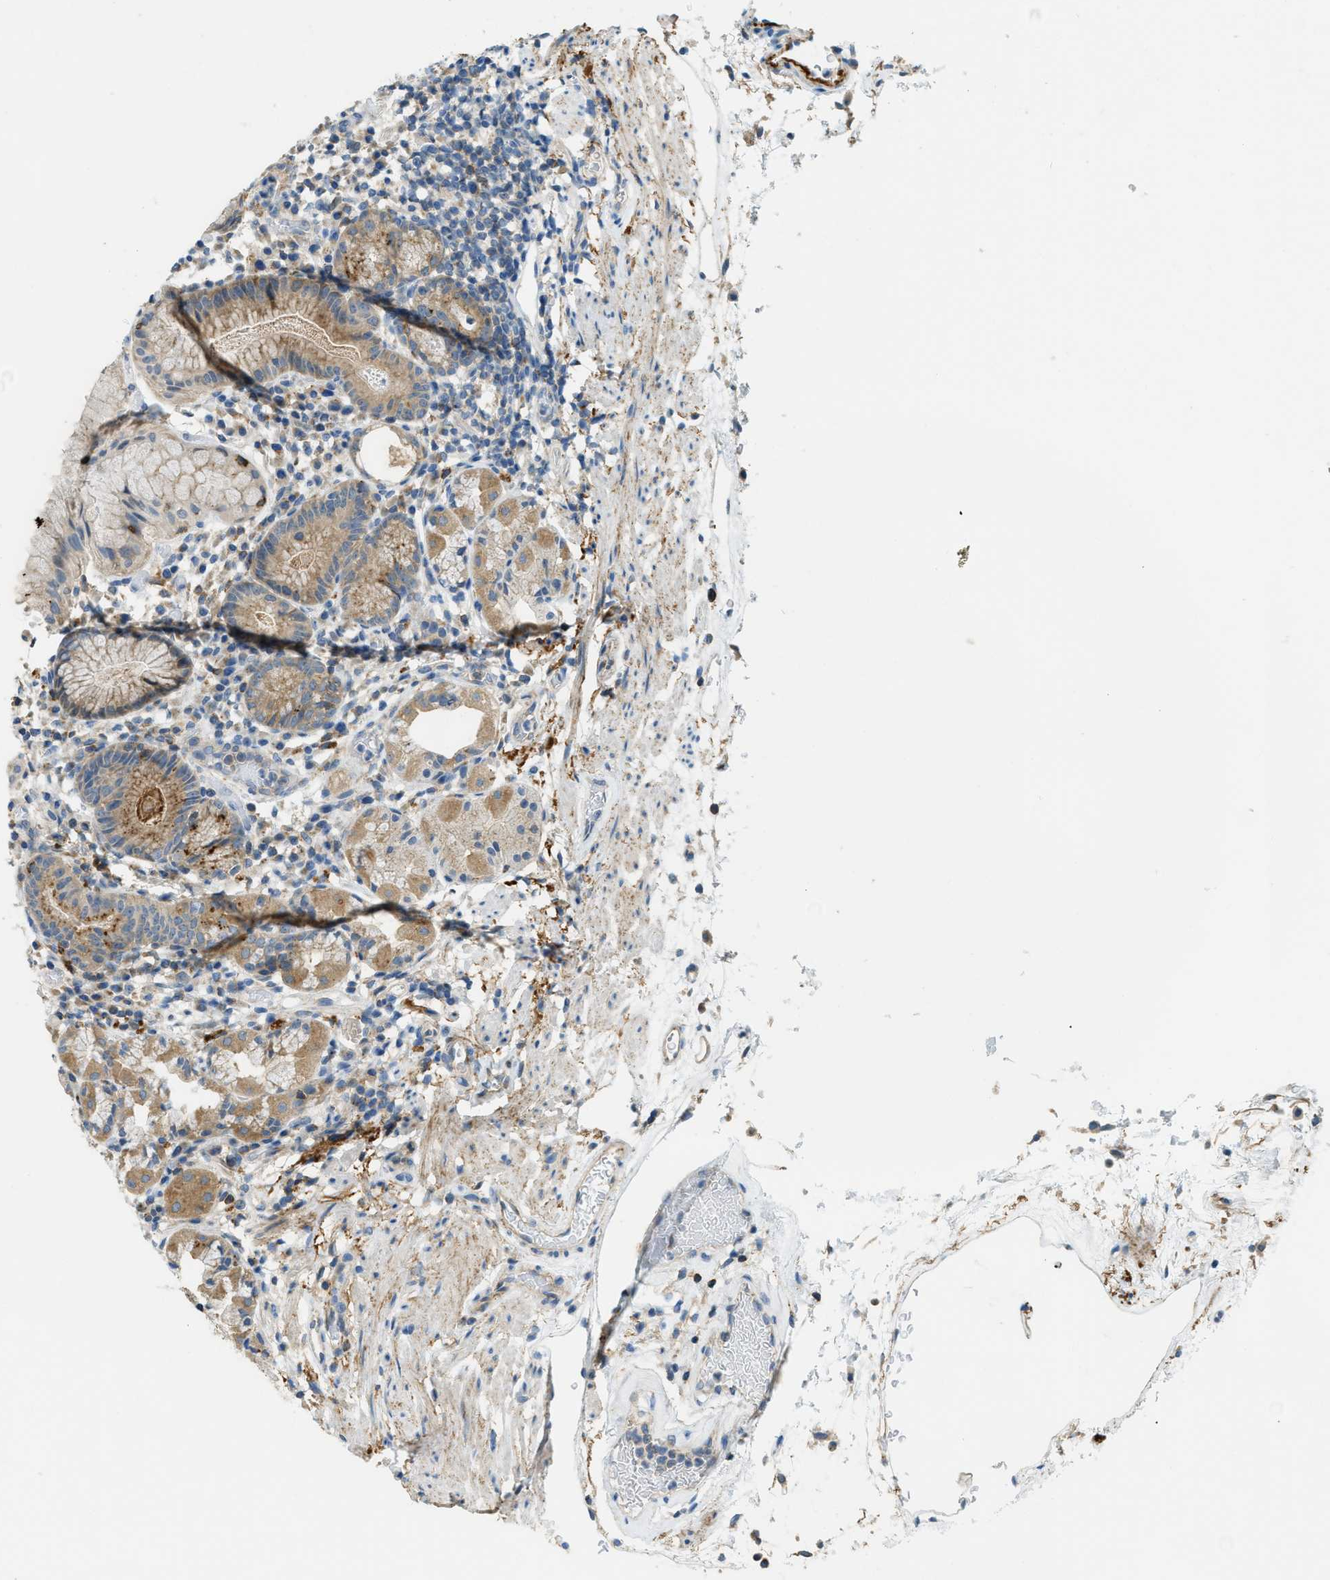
{"staining": {"intensity": "moderate", "quantity": "25%-75%", "location": "cytoplasmic/membranous"}, "tissue": "stomach", "cell_type": "Glandular cells", "image_type": "normal", "snomed": [{"axis": "morphology", "description": "Normal tissue, NOS"}, {"axis": "topography", "description": "Stomach"}, {"axis": "topography", "description": "Stomach, lower"}], "caption": "Protein staining demonstrates moderate cytoplasmic/membranous positivity in approximately 25%-75% of glandular cells in normal stomach. The protein of interest is shown in brown color, while the nuclei are stained blue.", "gene": "PLBD2", "patient": {"sex": "female", "age": 75}}